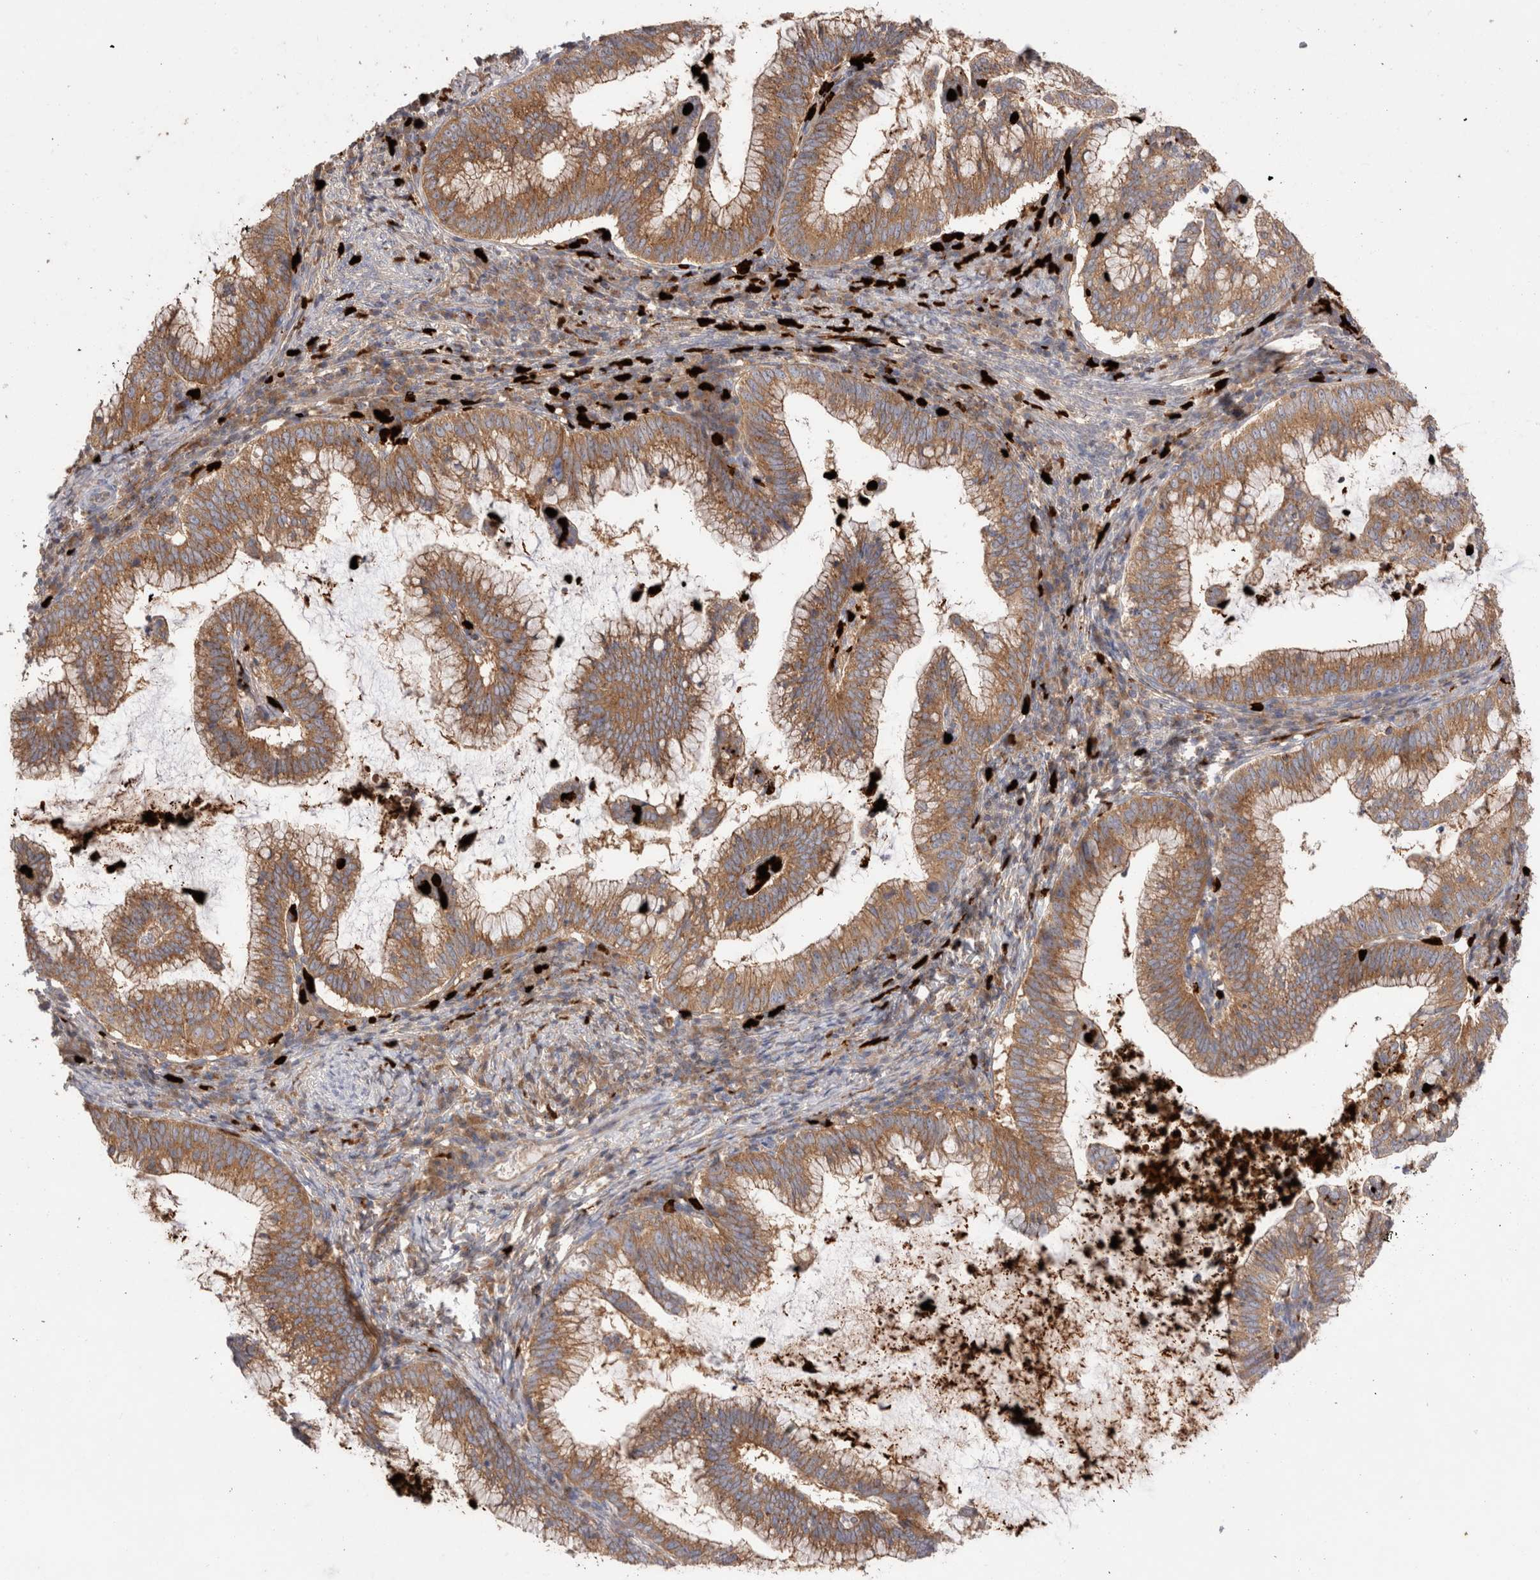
{"staining": {"intensity": "moderate", "quantity": ">75%", "location": "cytoplasmic/membranous"}, "tissue": "cervical cancer", "cell_type": "Tumor cells", "image_type": "cancer", "snomed": [{"axis": "morphology", "description": "Adenocarcinoma, NOS"}, {"axis": "topography", "description": "Cervix"}], "caption": "The photomicrograph displays staining of adenocarcinoma (cervical), revealing moderate cytoplasmic/membranous protein expression (brown color) within tumor cells.", "gene": "NXT2", "patient": {"sex": "female", "age": 36}}